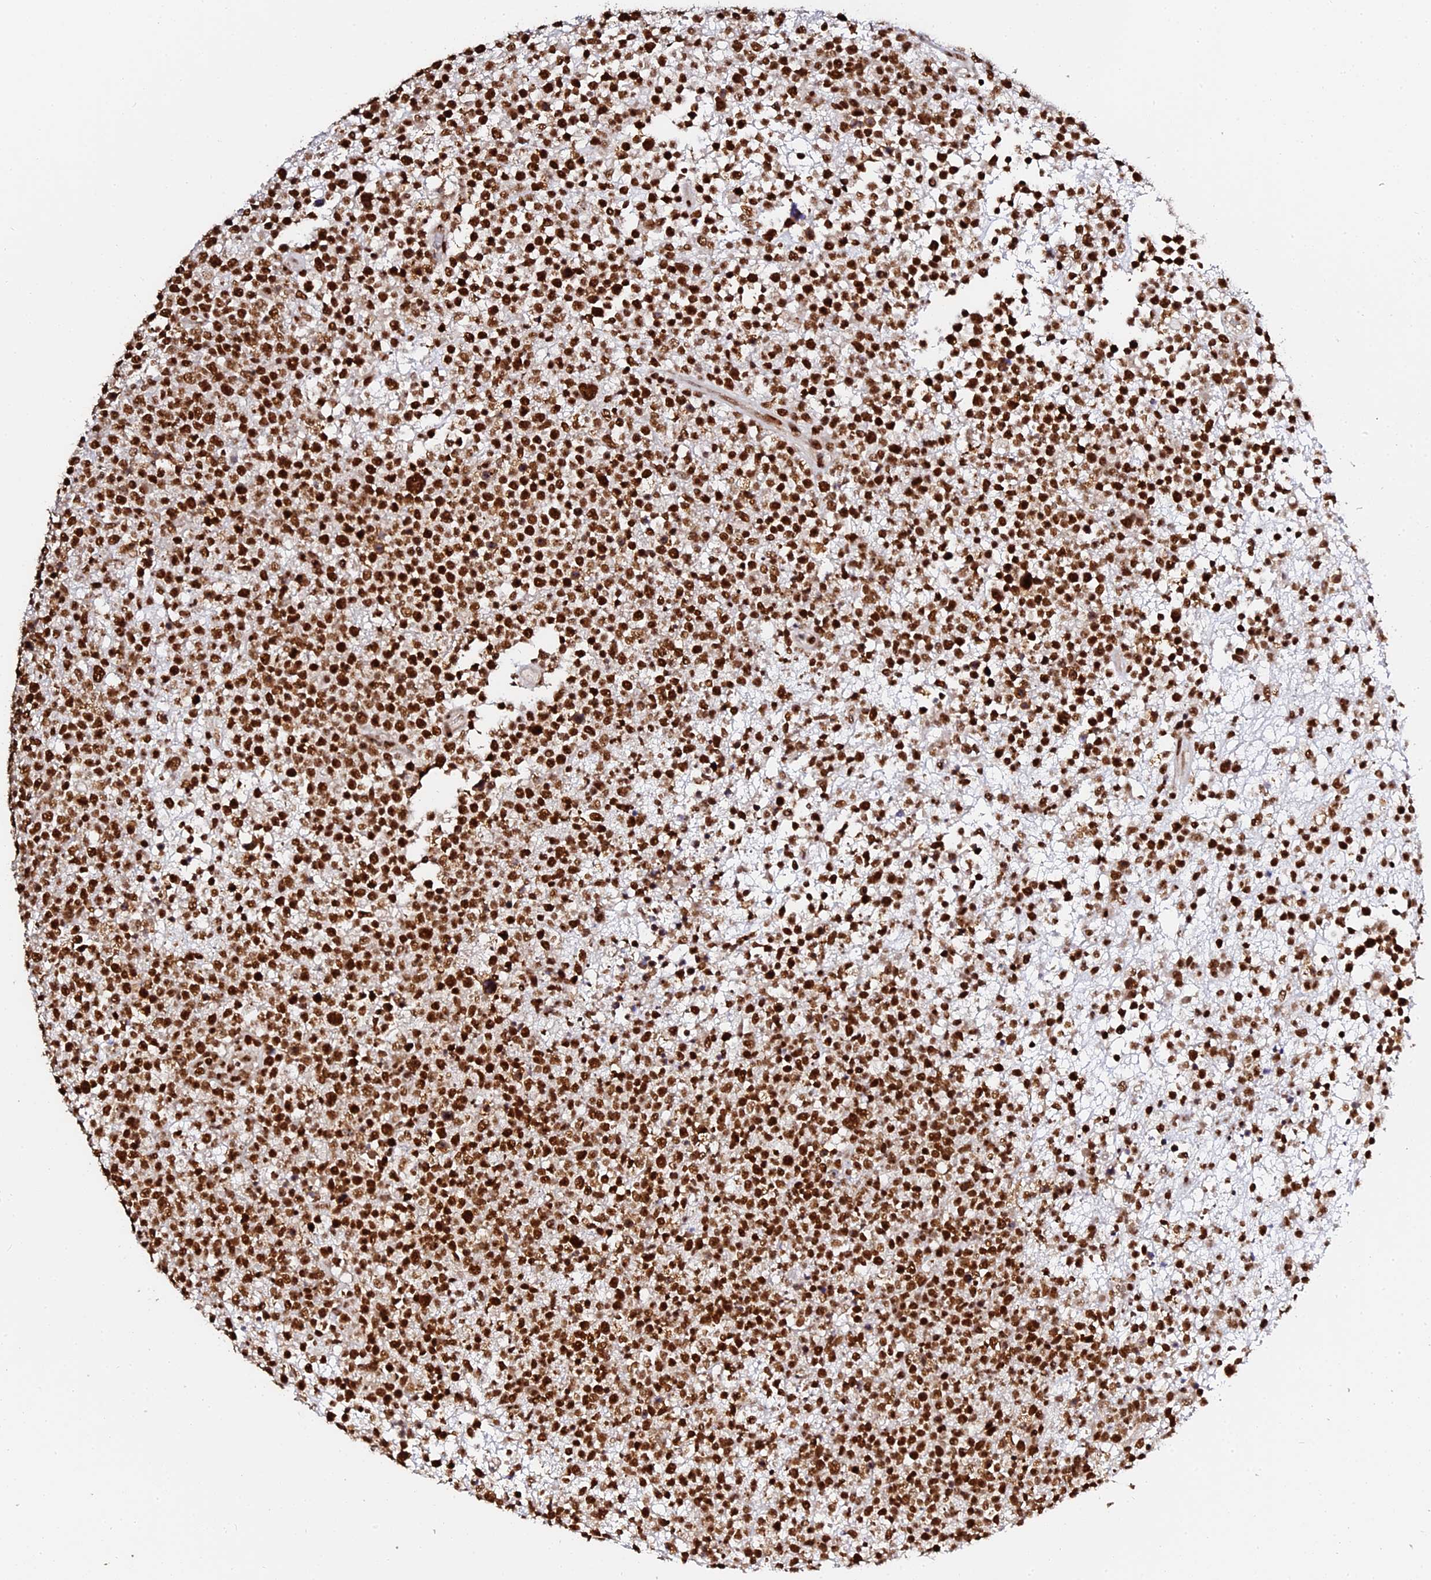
{"staining": {"intensity": "strong", "quantity": ">75%", "location": "nuclear"}, "tissue": "lymphoma", "cell_type": "Tumor cells", "image_type": "cancer", "snomed": [{"axis": "morphology", "description": "Malignant lymphoma, non-Hodgkin's type, High grade"}, {"axis": "topography", "description": "Colon"}], "caption": "A brown stain labels strong nuclear expression of a protein in human lymphoma tumor cells.", "gene": "MCRS1", "patient": {"sex": "female", "age": 53}}